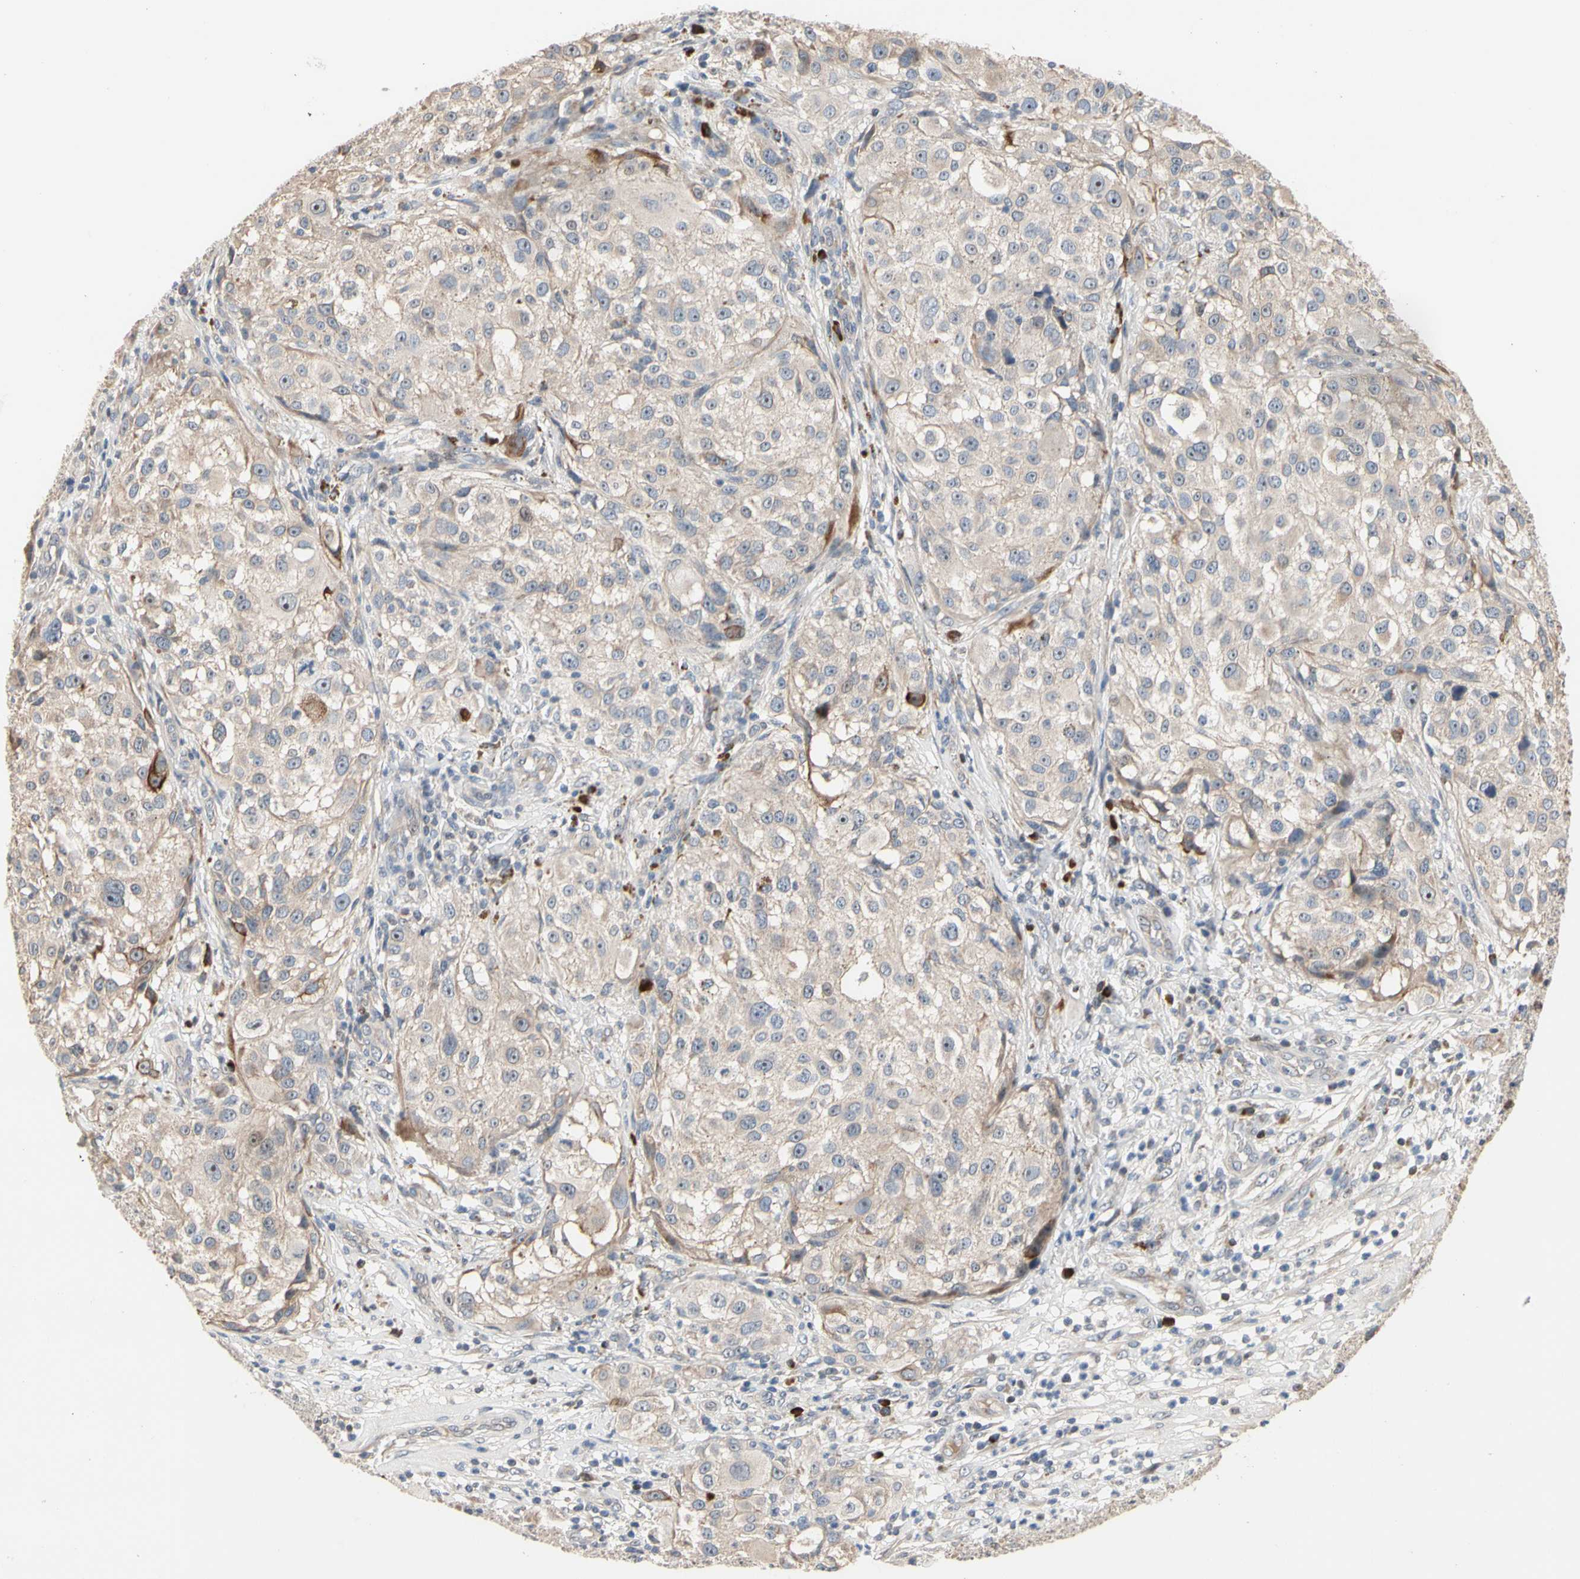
{"staining": {"intensity": "weak", "quantity": "<25%", "location": "cytoplasmic/membranous"}, "tissue": "melanoma", "cell_type": "Tumor cells", "image_type": "cancer", "snomed": [{"axis": "morphology", "description": "Necrosis, NOS"}, {"axis": "morphology", "description": "Malignant melanoma, NOS"}, {"axis": "topography", "description": "Skin"}], "caption": "The micrograph reveals no significant positivity in tumor cells of malignant melanoma.", "gene": "HMGCR", "patient": {"sex": "female", "age": 87}}